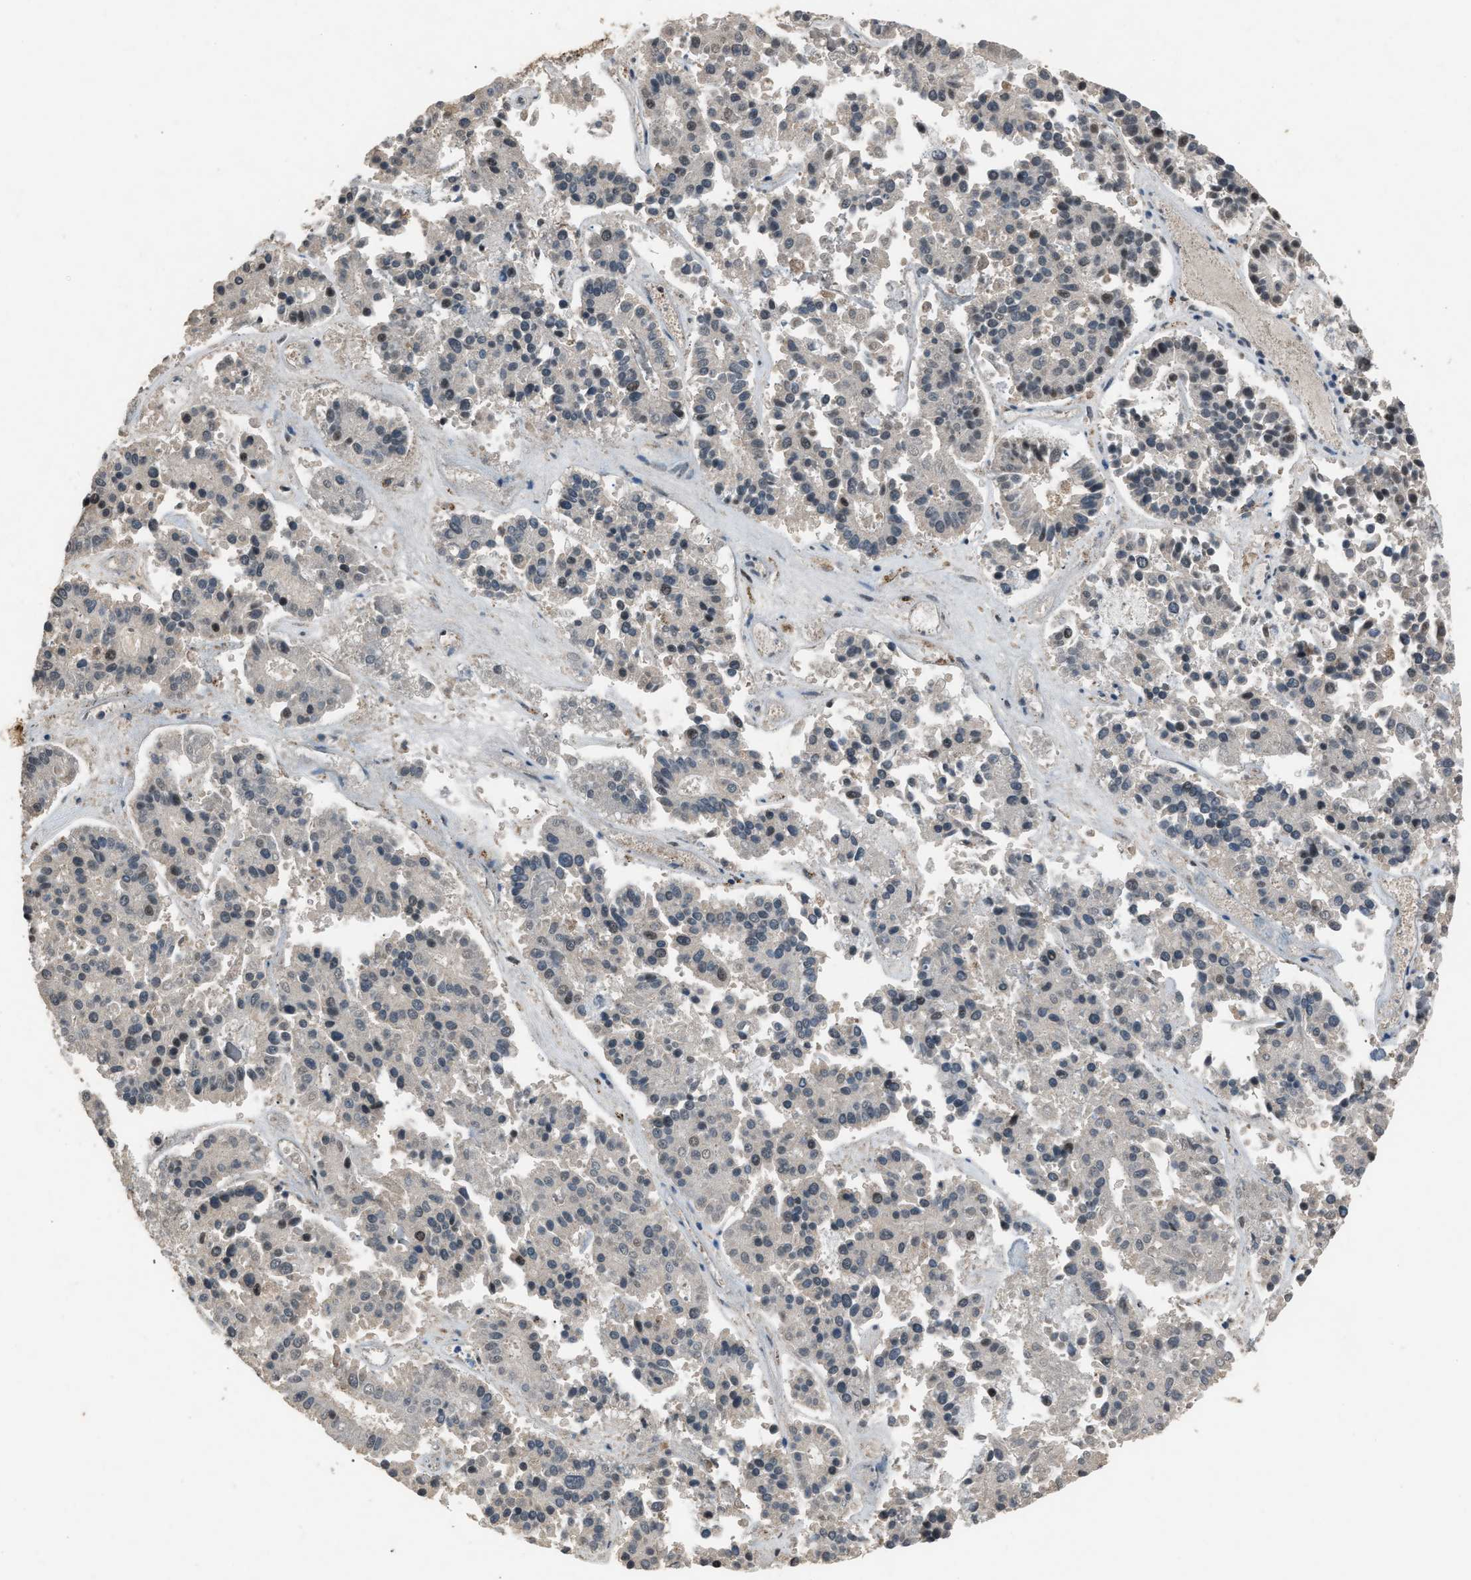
{"staining": {"intensity": "weak", "quantity": "<25%", "location": "nuclear"}, "tissue": "pancreatic cancer", "cell_type": "Tumor cells", "image_type": "cancer", "snomed": [{"axis": "morphology", "description": "Adenocarcinoma, NOS"}, {"axis": "topography", "description": "Pancreas"}], "caption": "Human adenocarcinoma (pancreatic) stained for a protein using immunohistochemistry (IHC) shows no staining in tumor cells.", "gene": "PSMD1", "patient": {"sex": "male", "age": 50}}